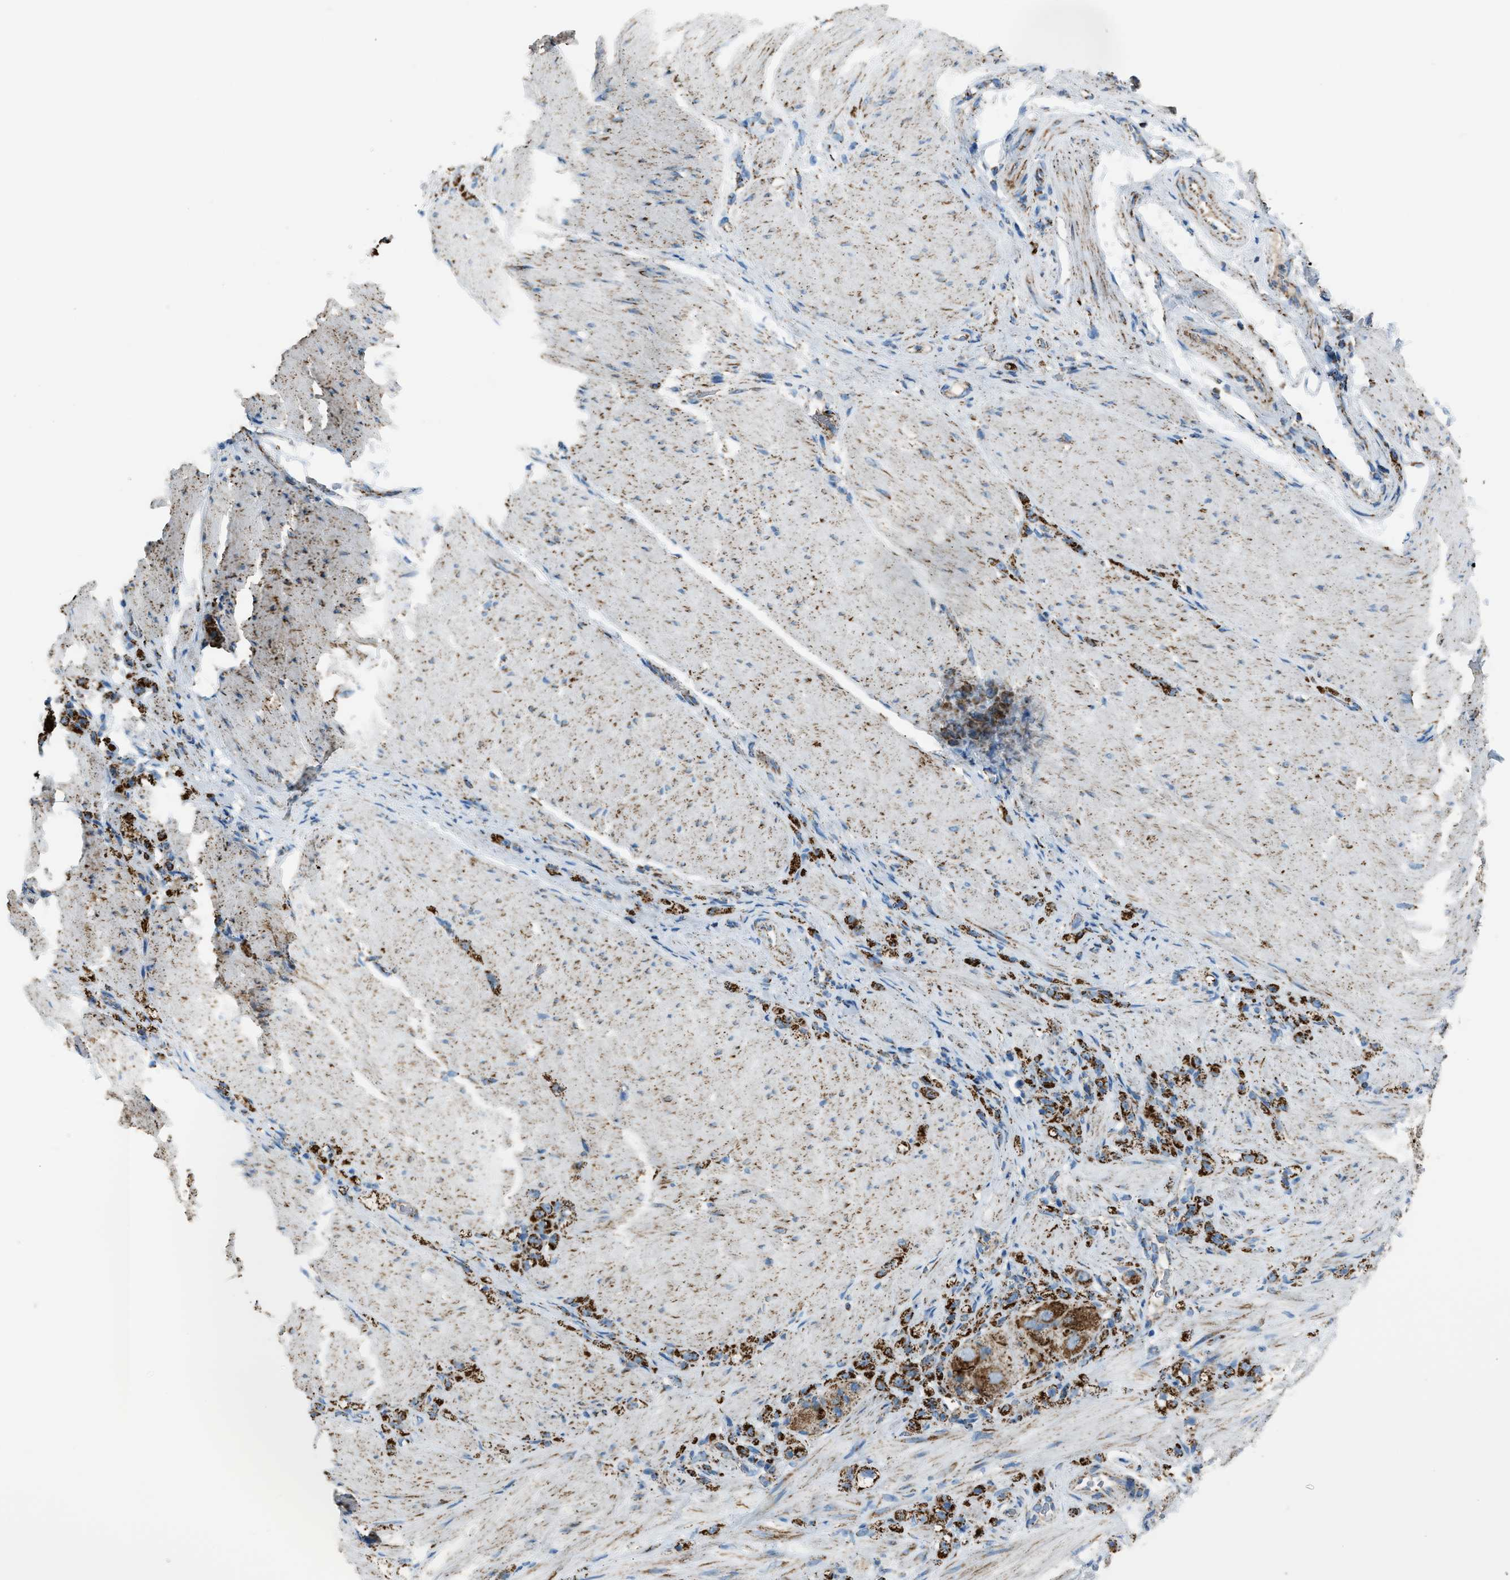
{"staining": {"intensity": "strong", "quantity": ">75%", "location": "cytoplasmic/membranous"}, "tissue": "stomach cancer", "cell_type": "Tumor cells", "image_type": "cancer", "snomed": [{"axis": "morphology", "description": "Normal tissue, NOS"}, {"axis": "morphology", "description": "Adenocarcinoma, NOS"}, {"axis": "topography", "description": "Stomach"}], "caption": "Stomach cancer (adenocarcinoma) was stained to show a protein in brown. There is high levels of strong cytoplasmic/membranous expression in about >75% of tumor cells. (IHC, brightfield microscopy, high magnification).", "gene": "MDH2", "patient": {"sex": "male", "age": 82}}